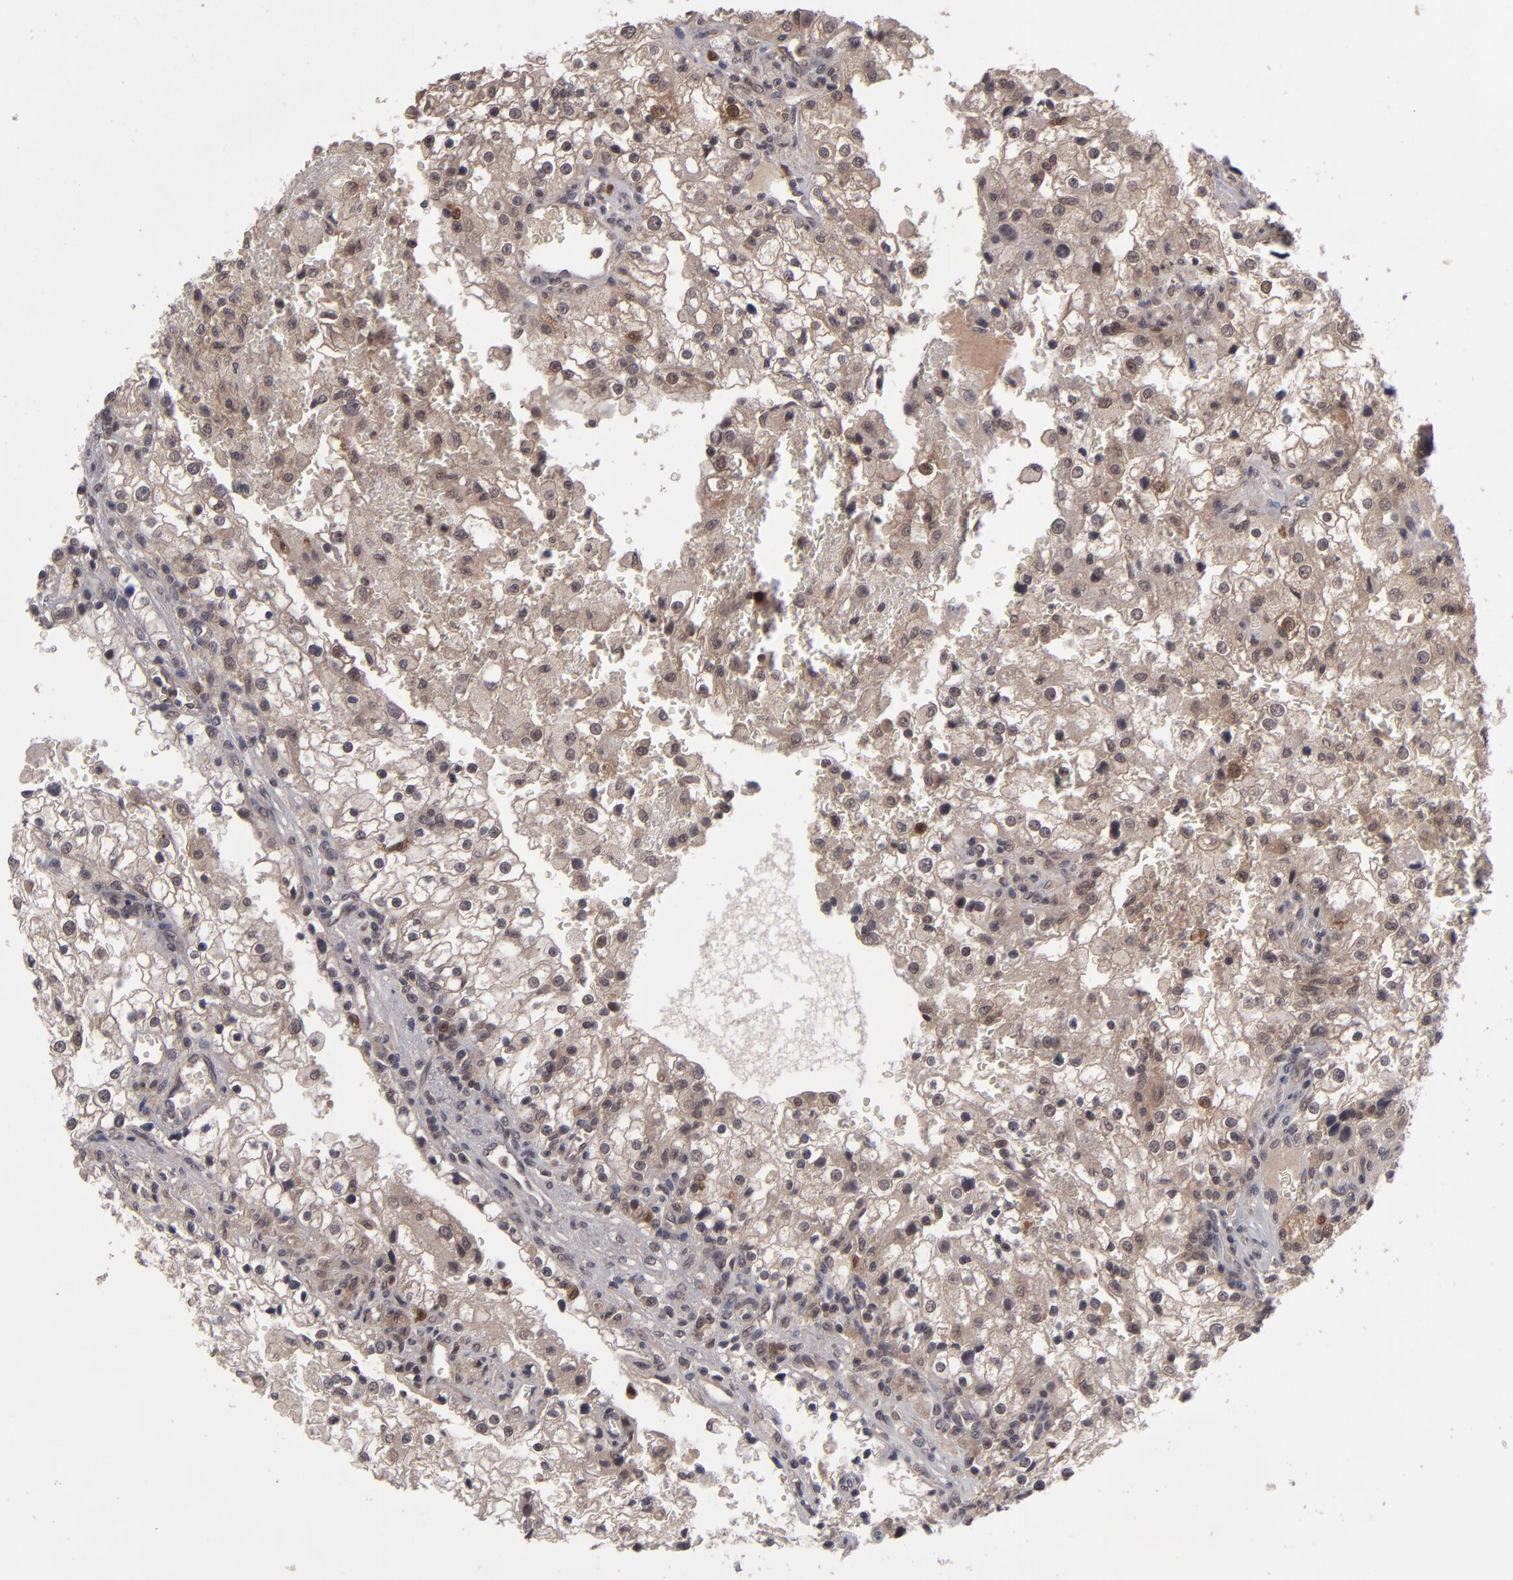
{"staining": {"intensity": "moderate", "quantity": ">75%", "location": "cytoplasmic/membranous"}, "tissue": "renal cancer", "cell_type": "Tumor cells", "image_type": "cancer", "snomed": [{"axis": "morphology", "description": "Adenocarcinoma, NOS"}, {"axis": "topography", "description": "Kidney"}], "caption": "An IHC micrograph of tumor tissue is shown. Protein staining in brown labels moderate cytoplasmic/membranous positivity in adenocarcinoma (renal) within tumor cells.", "gene": "TYMS", "patient": {"sex": "female", "age": 74}}